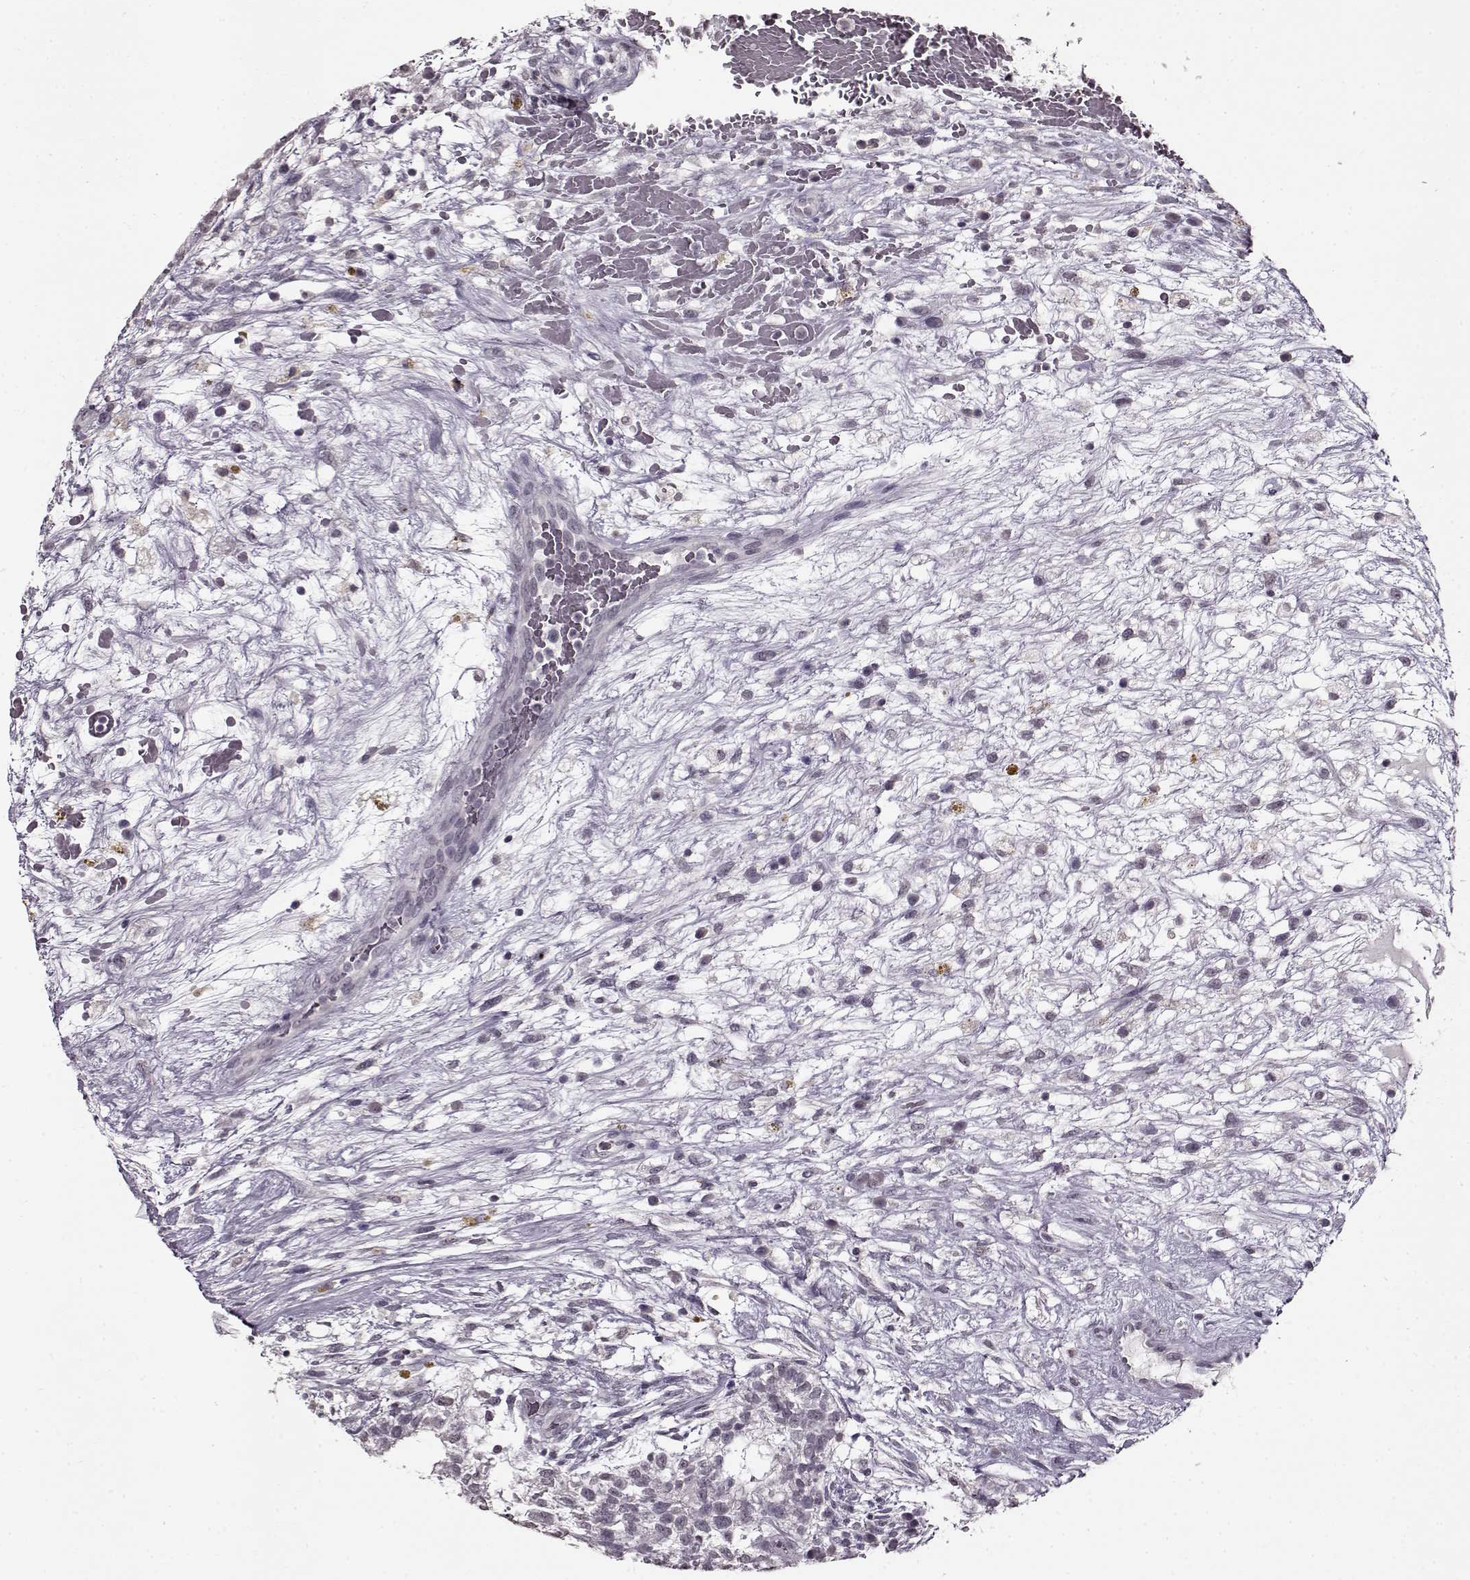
{"staining": {"intensity": "negative", "quantity": "none", "location": "none"}, "tissue": "testis cancer", "cell_type": "Tumor cells", "image_type": "cancer", "snomed": [{"axis": "morphology", "description": "Normal tissue, NOS"}, {"axis": "morphology", "description": "Carcinoma, Embryonal, NOS"}, {"axis": "topography", "description": "Testis"}], "caption": "A high-resolution image shows IHC staining of testis embryonal carcinoma, which reveals no significant staining in tumor cells.", "gene": "RP1L1", "patient": {"sex": "male", "age": 32}}